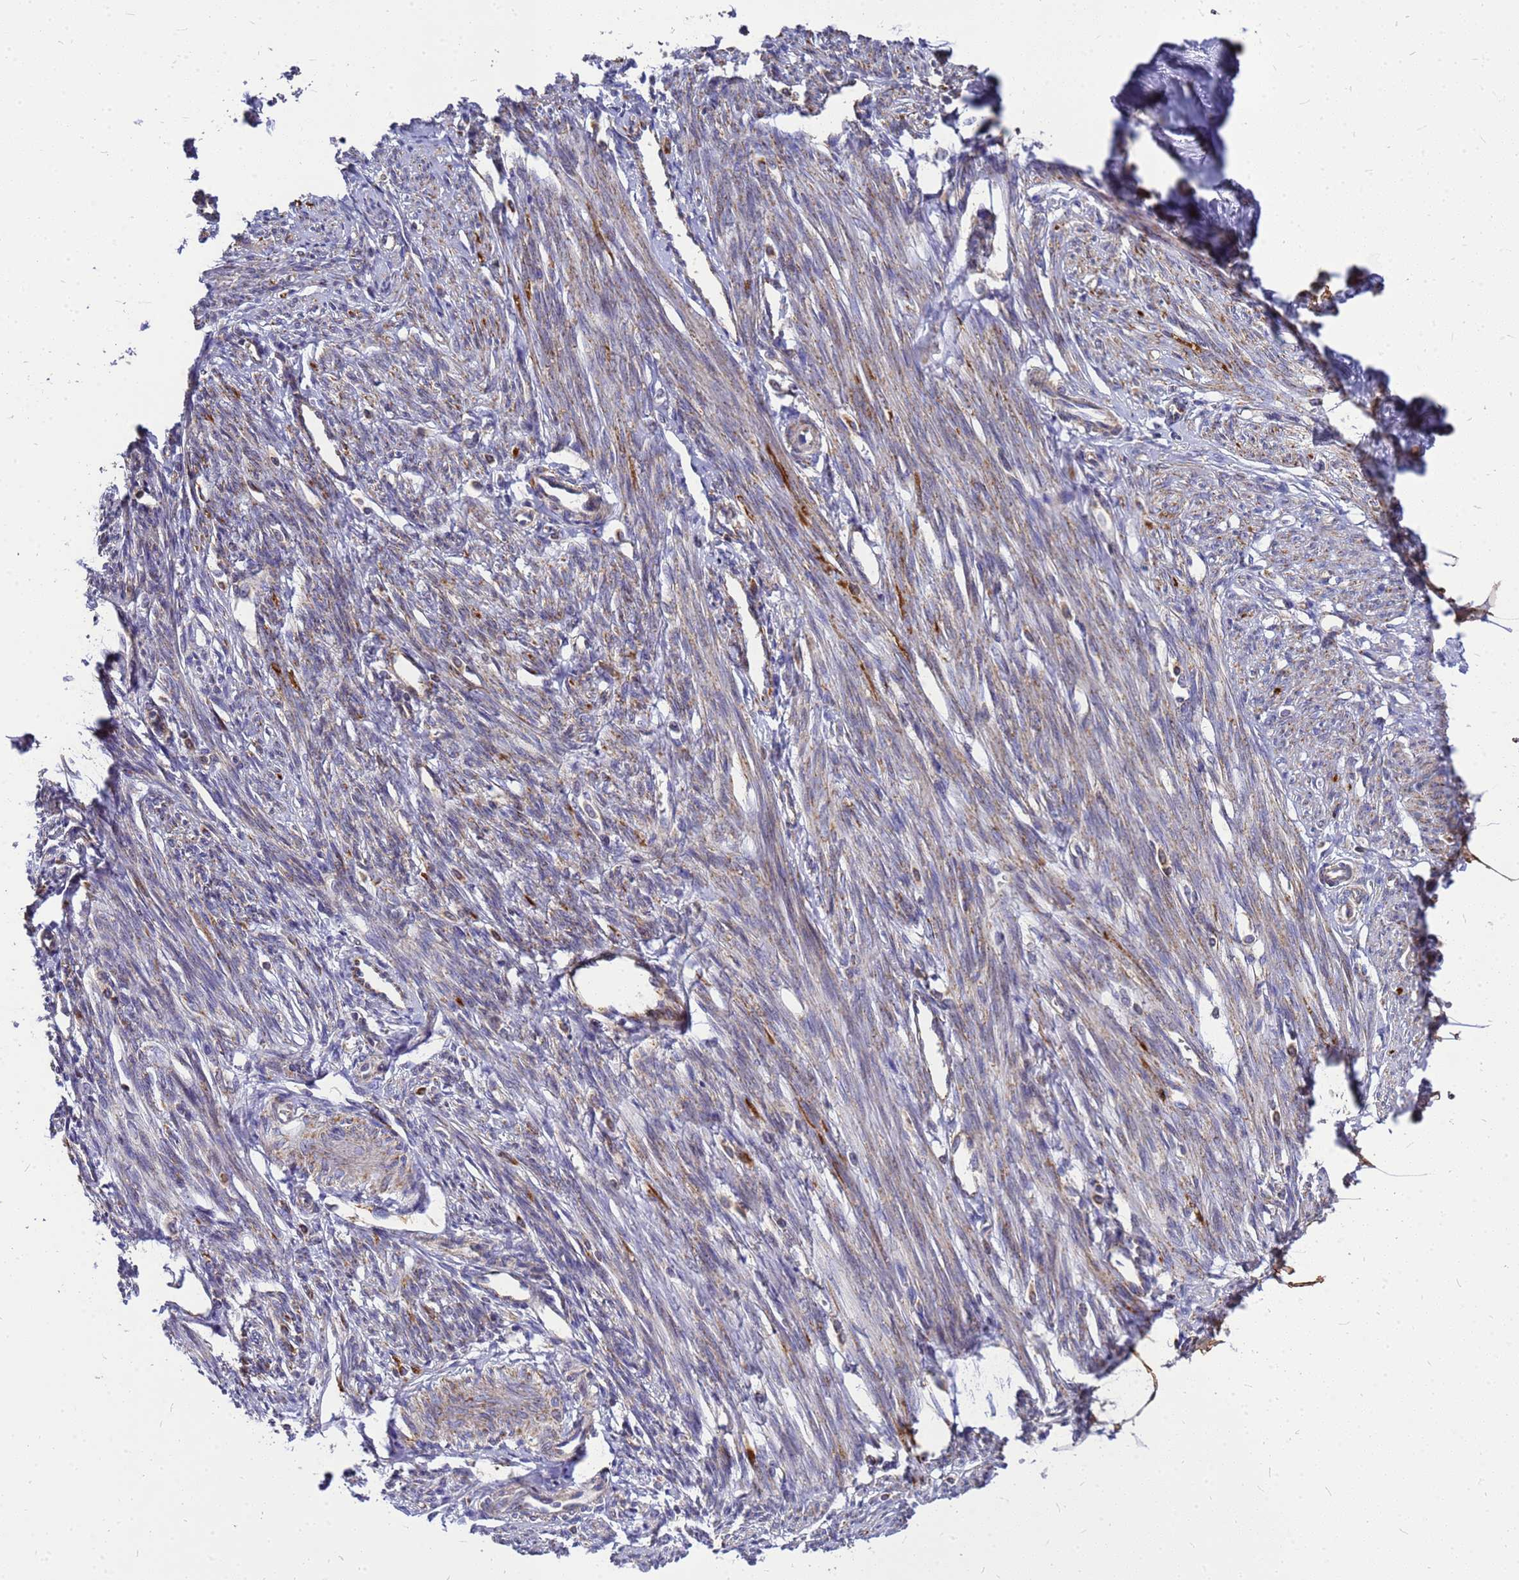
{"staining": {"intensity": "negative", "quantity": "none", "location": "none"}, "tissue": "endometrium", "cell_type": "Cells in endometrial stroma", "image_type": "normal", "snomed": [{"axis": "morphology", "description": "Normal tissue, NOS"}, {"axis": "topography", "description": "Endometrium"}], "caption": "A micrograph of human endometrium is negative for staining in cells in endometrial stroma. Brightfield microscopy of IHC stained with DAB (brown) and hematoxylin (blue), captured at high magnification.", "gene": "CMC4", "patient": {"sex": "female", "age": 56}}